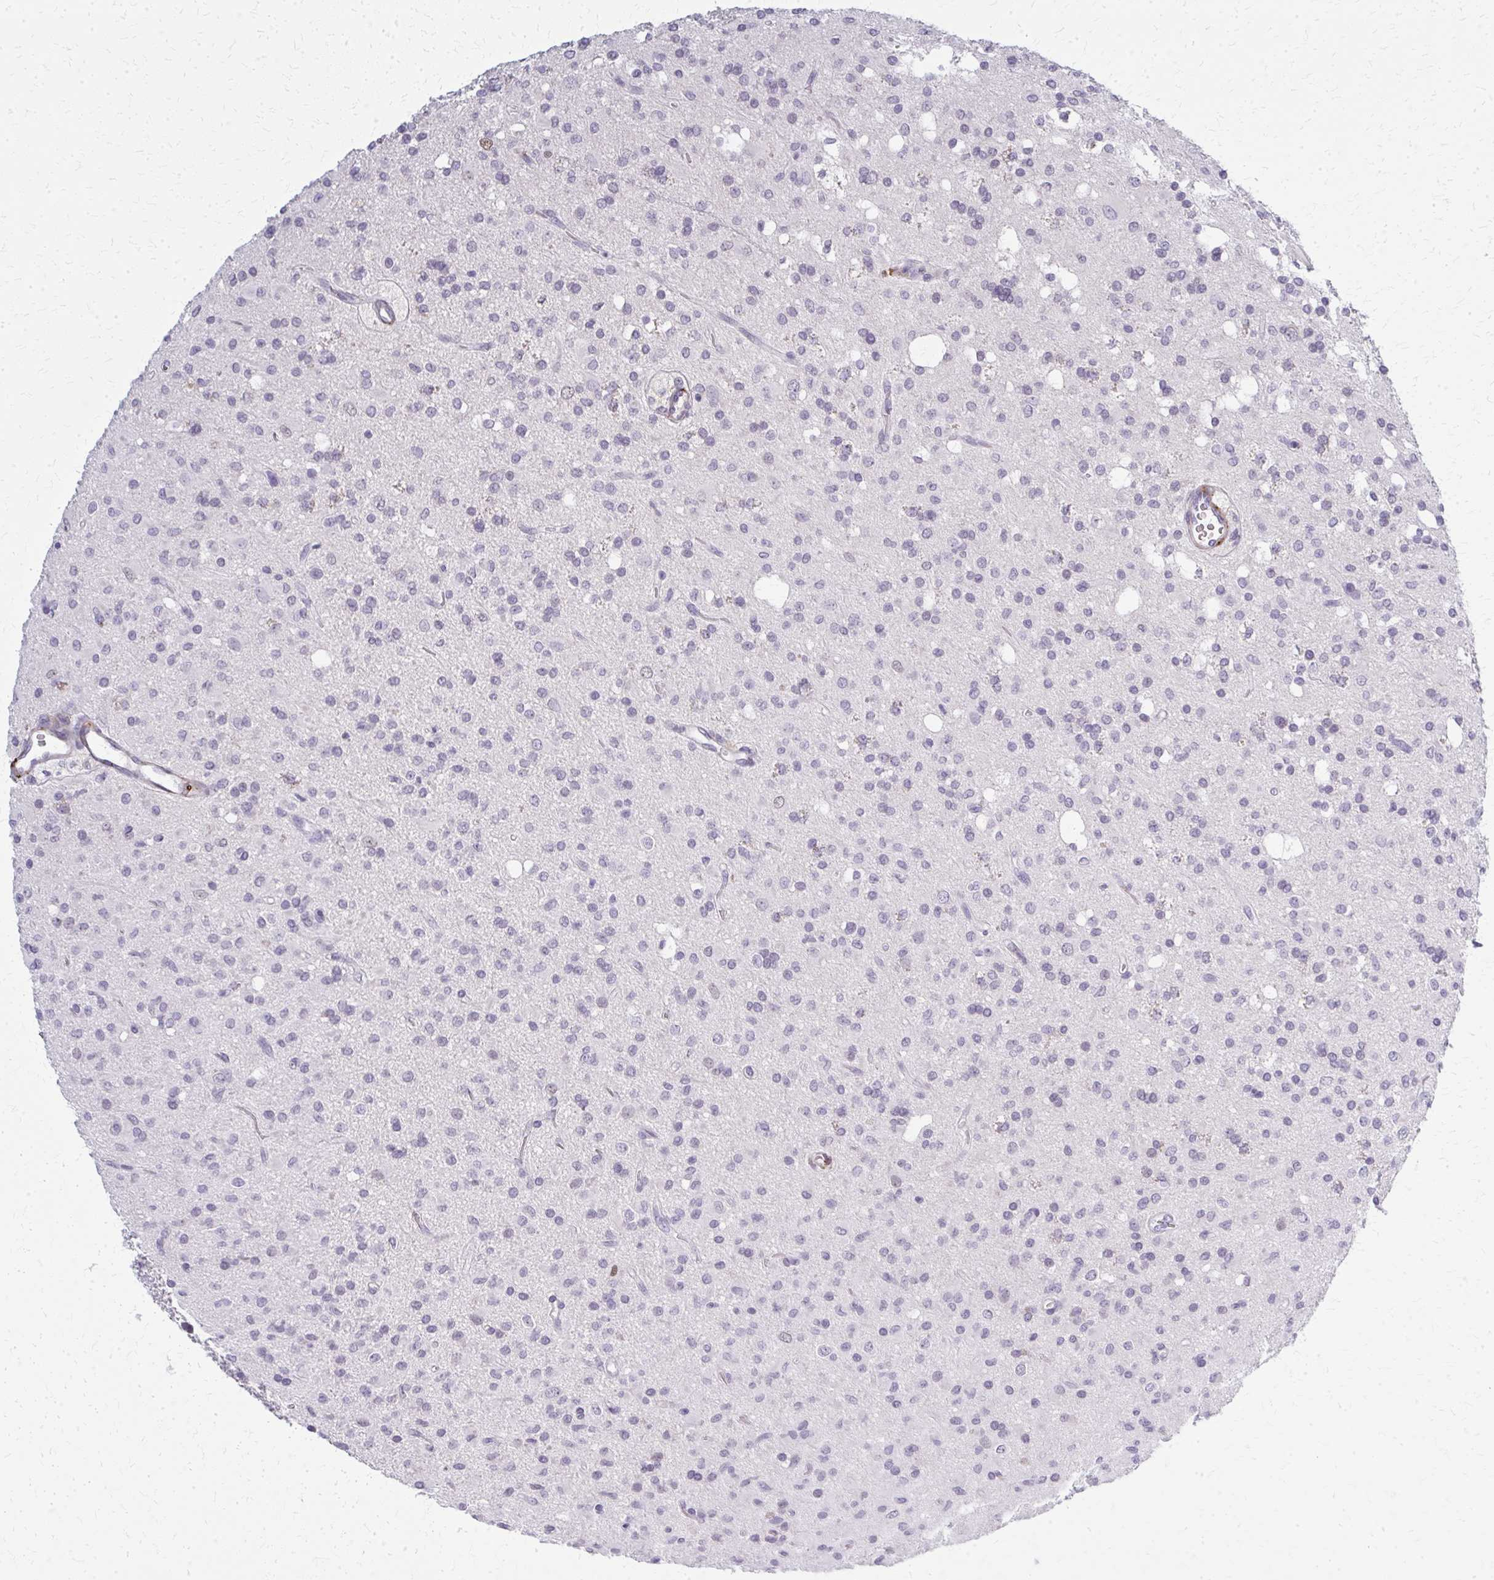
{"staining": {"intensity": "negative", "quantity": "none", "location": "none"}, "tissue": "glioma", "cell_type": "Tumor cells", "image_type": "cancer", "snomed": [{"axis": "morphology", "description": "Glioma, malignant, Low grade"}, {"axis": "topography", "description": "Brain"}], "caption": "The image demonstrates no staining of tumor cells in glioma. (Immunohistochemistry, brightfield microscopy, high magnification).", "gene": "CASQ2", "patient": {"sex": "female", "age": 33}}